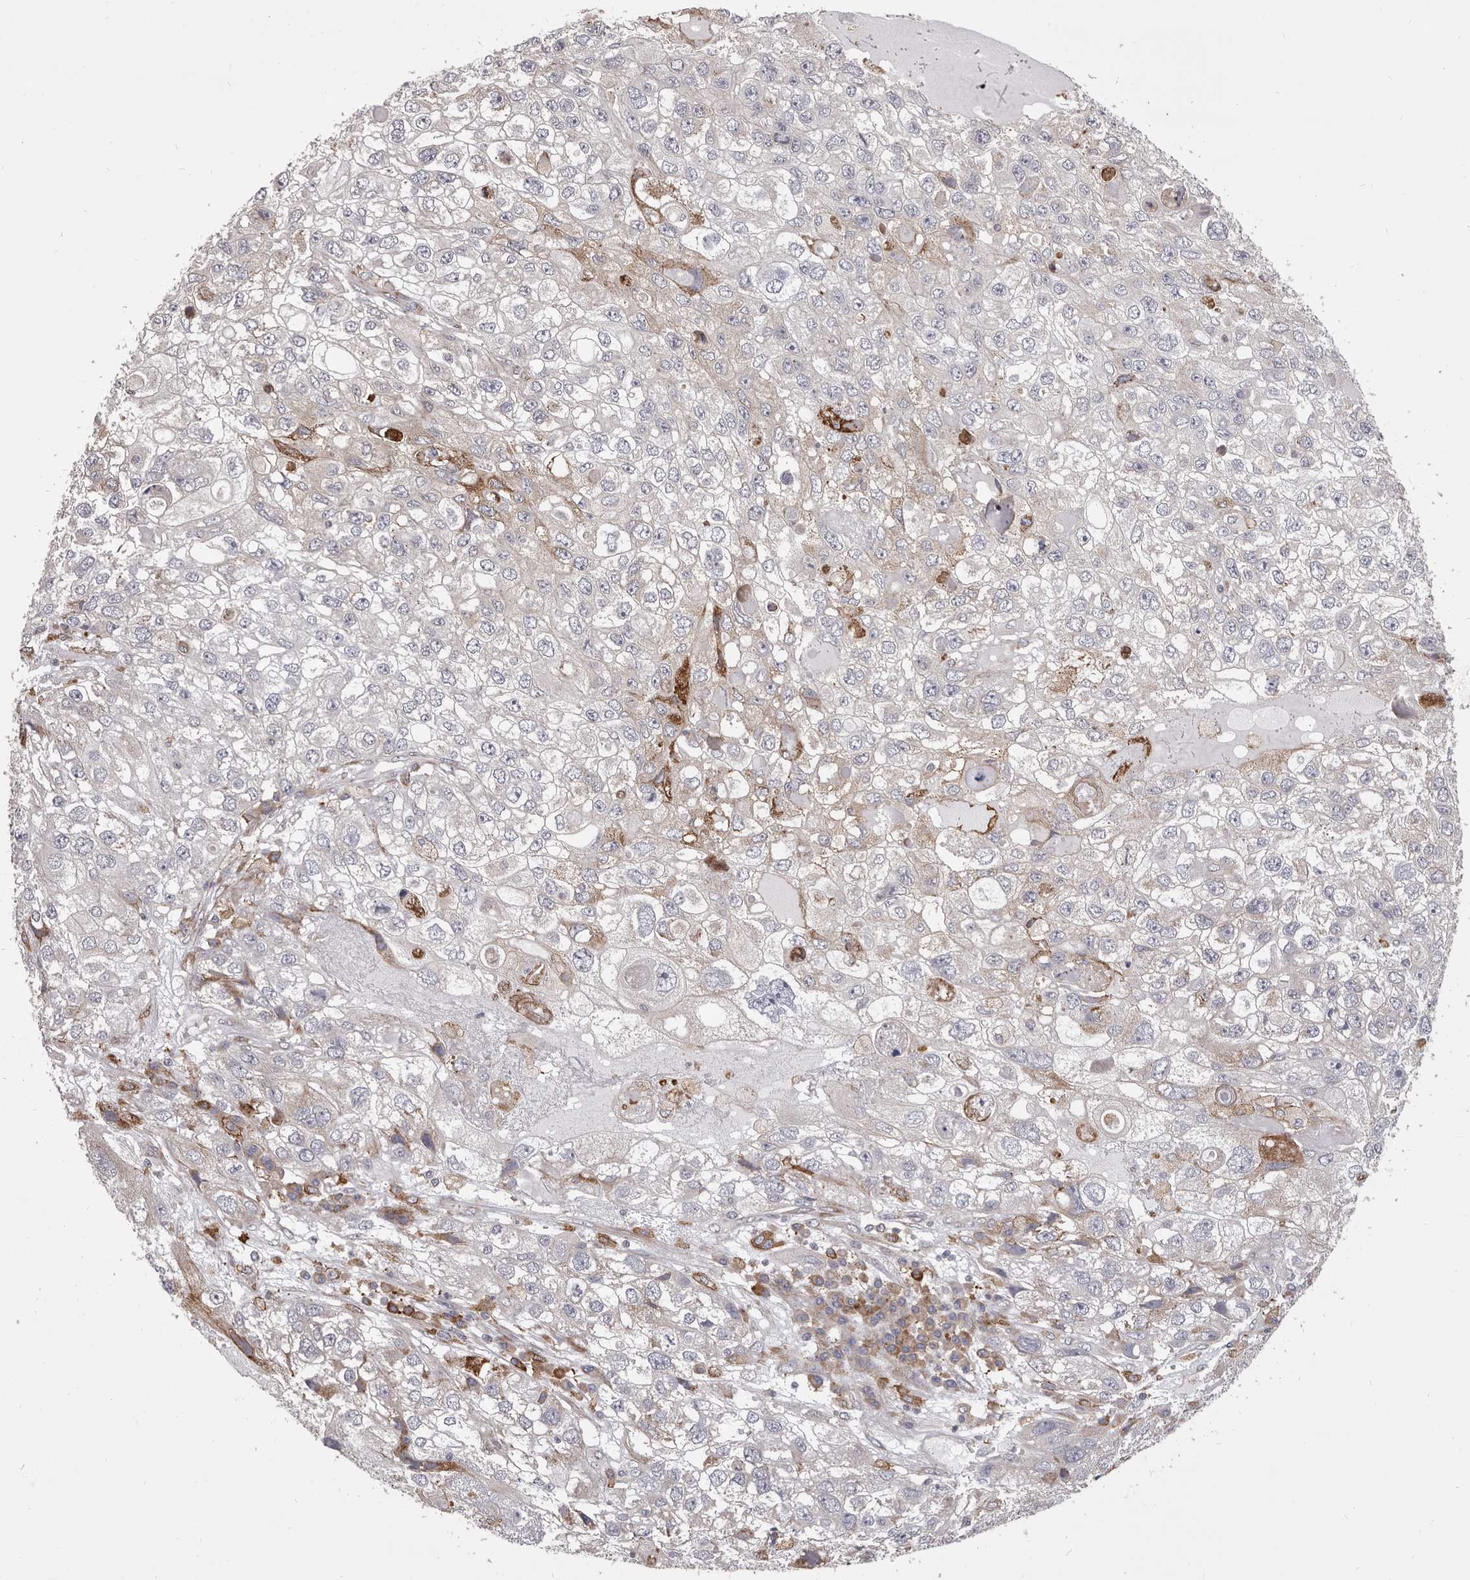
{"staining": {"intensity": "negative", "quantity": "none", "location": "none"}, "tissue": "endometrial cancer", "cell_type": "Tumor cells", "image_type": "cancer", "snomed": [{"axis": "morphology", "description": "Adenocarcinoma, NOS"}, {"axis": "topography", "description": "Endometrium"}], "caption": "This is an immunohistochemistry (IHC) image of human endometrial cancer (adenocarcinoma). There is no positivity in tumor cells.", "gene": "ALPK1", "patient": {"sex": "female", "age": 49}}